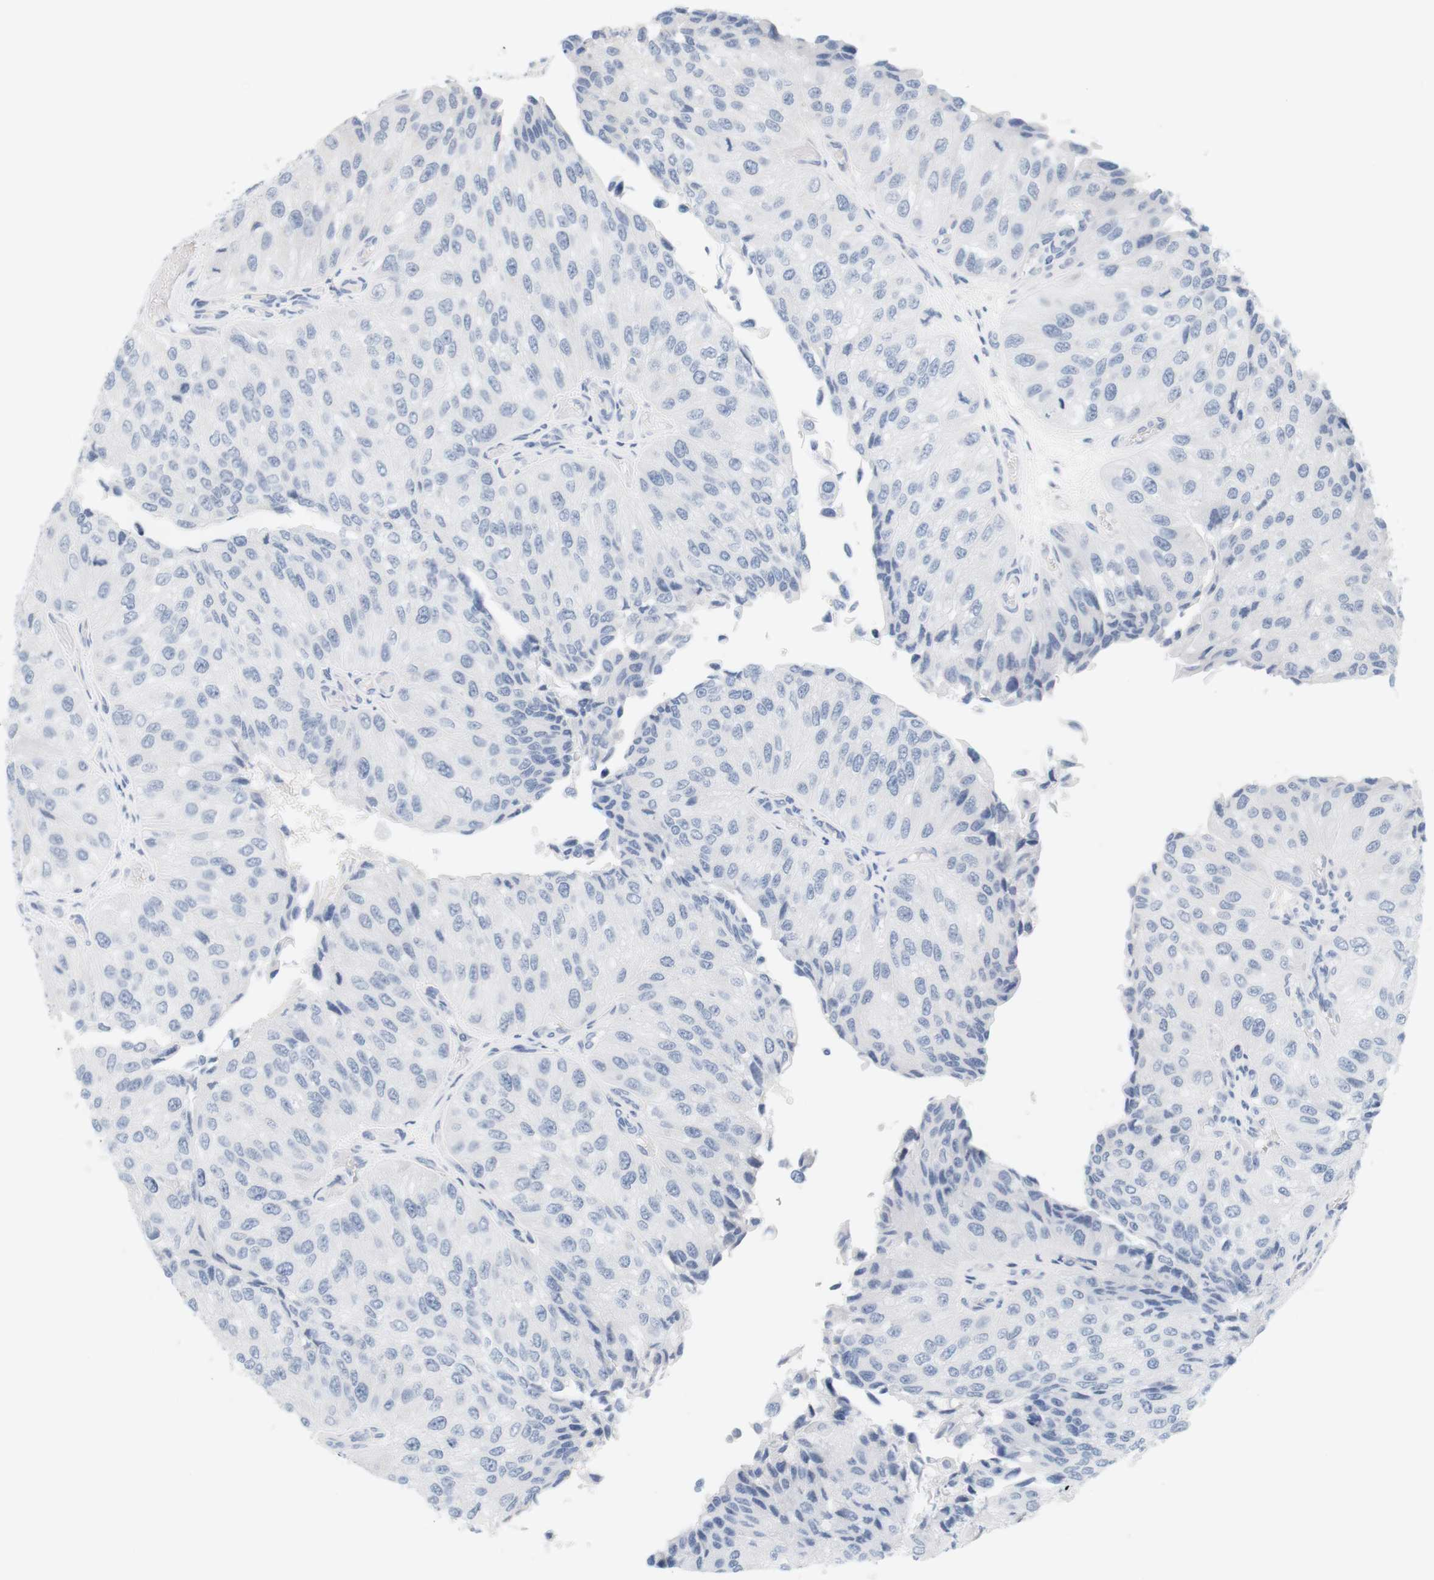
{"staining": {"intensity": "negative", "quantity": "none", "location": "none"}, "tissue": "urothelial cancer", "cell_type": "Tumor cells", "image_type": "cancer", "snomed": [{"axis": "morphology", "description": "Urothelial carcinoma, High grade"}, {"axis": "topography", "description": "Kidney"}, {"axis": "topography", "description": "Urinary bladder"}], "caption": "Tumor cells are negative for protein expression in human high-grade urothelial carcinoma. (Brightfield microscopy of DAB (3,3'-diaminobenzidine) IHC at high magnification).", "gene": "OPRM1", "patient": {"sex": "male", "age": 77}}